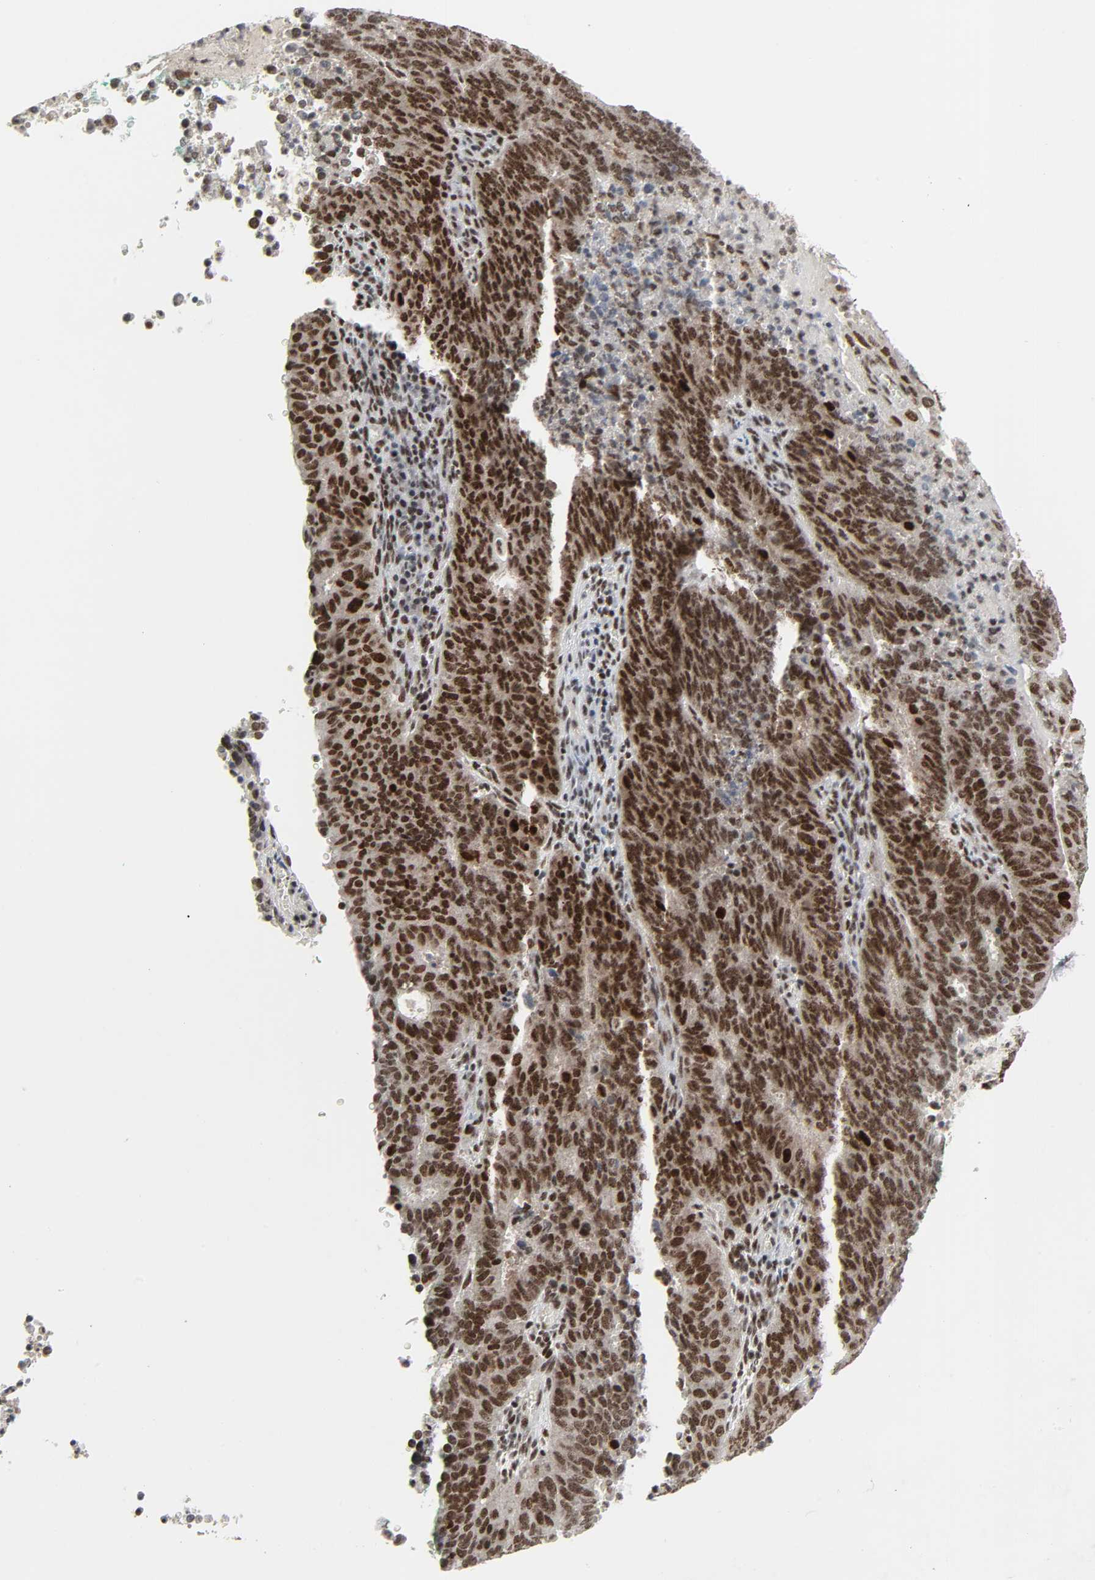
{"staining": {"intensity": "strong", "quantity": ">75%", "location": "nuclear"}, "tissue": "cervical cancer", "cell_type": "Tumor cells", "image_type": "cancer", "snomed": [{"axis": "morphology", "description": "Adenocarcinoma, NOS"}, {"axis": "topography", "description": "Cervix"}], "caption": "Adenocarcinoma (cervical) stained with DAB (3,3'-diaminobenzidine) immunohistochemistry (IHC) shows high levels of strong nuclear positivity in approximately >75% of tumor cells.", "gene": "CDK7", "patient": {"sex": "female", "age": 44}}